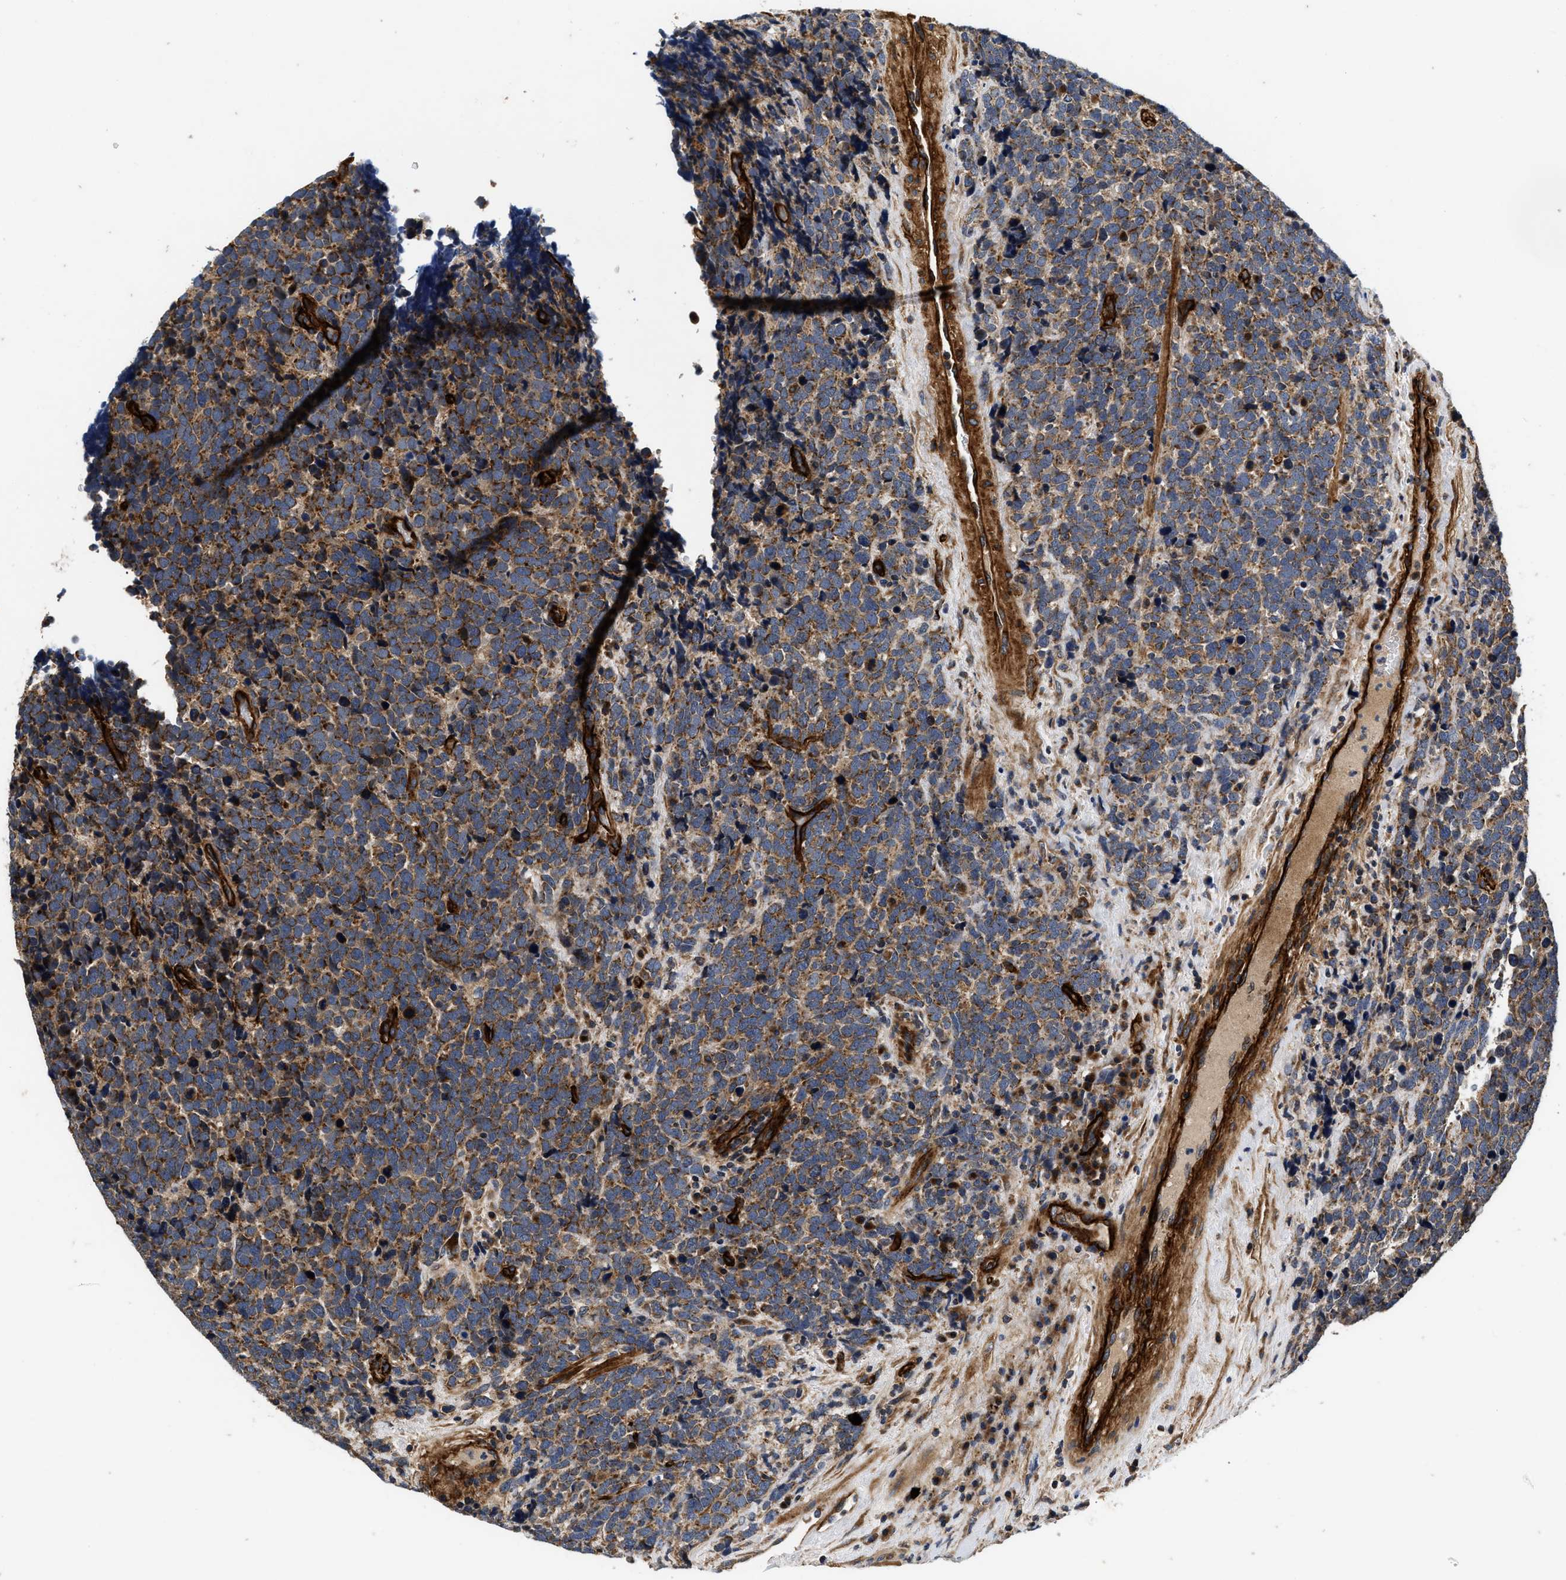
{"staining": {"intensity": "strong", "quantity": ">75%", "location": "cytoplasmic/membranous"}, "tissue": "urothelial cancer", "cell_type": "Tumor cells", "image_type": "cancer", "snomed": [{"axis": "morphology", "description": "Urothelial carcinoma, High grade"}, {"axis": "topography", "description": "Urinary bladder"}], "caption": "Brown immunohistochemical staining in human high-grade urothelial carcinoma displays strong cytoplasmic/membranous expression in approximately >75% of tumor cells.", "gene": "NME6", "patient": {"sex": "female", "age": 82}}